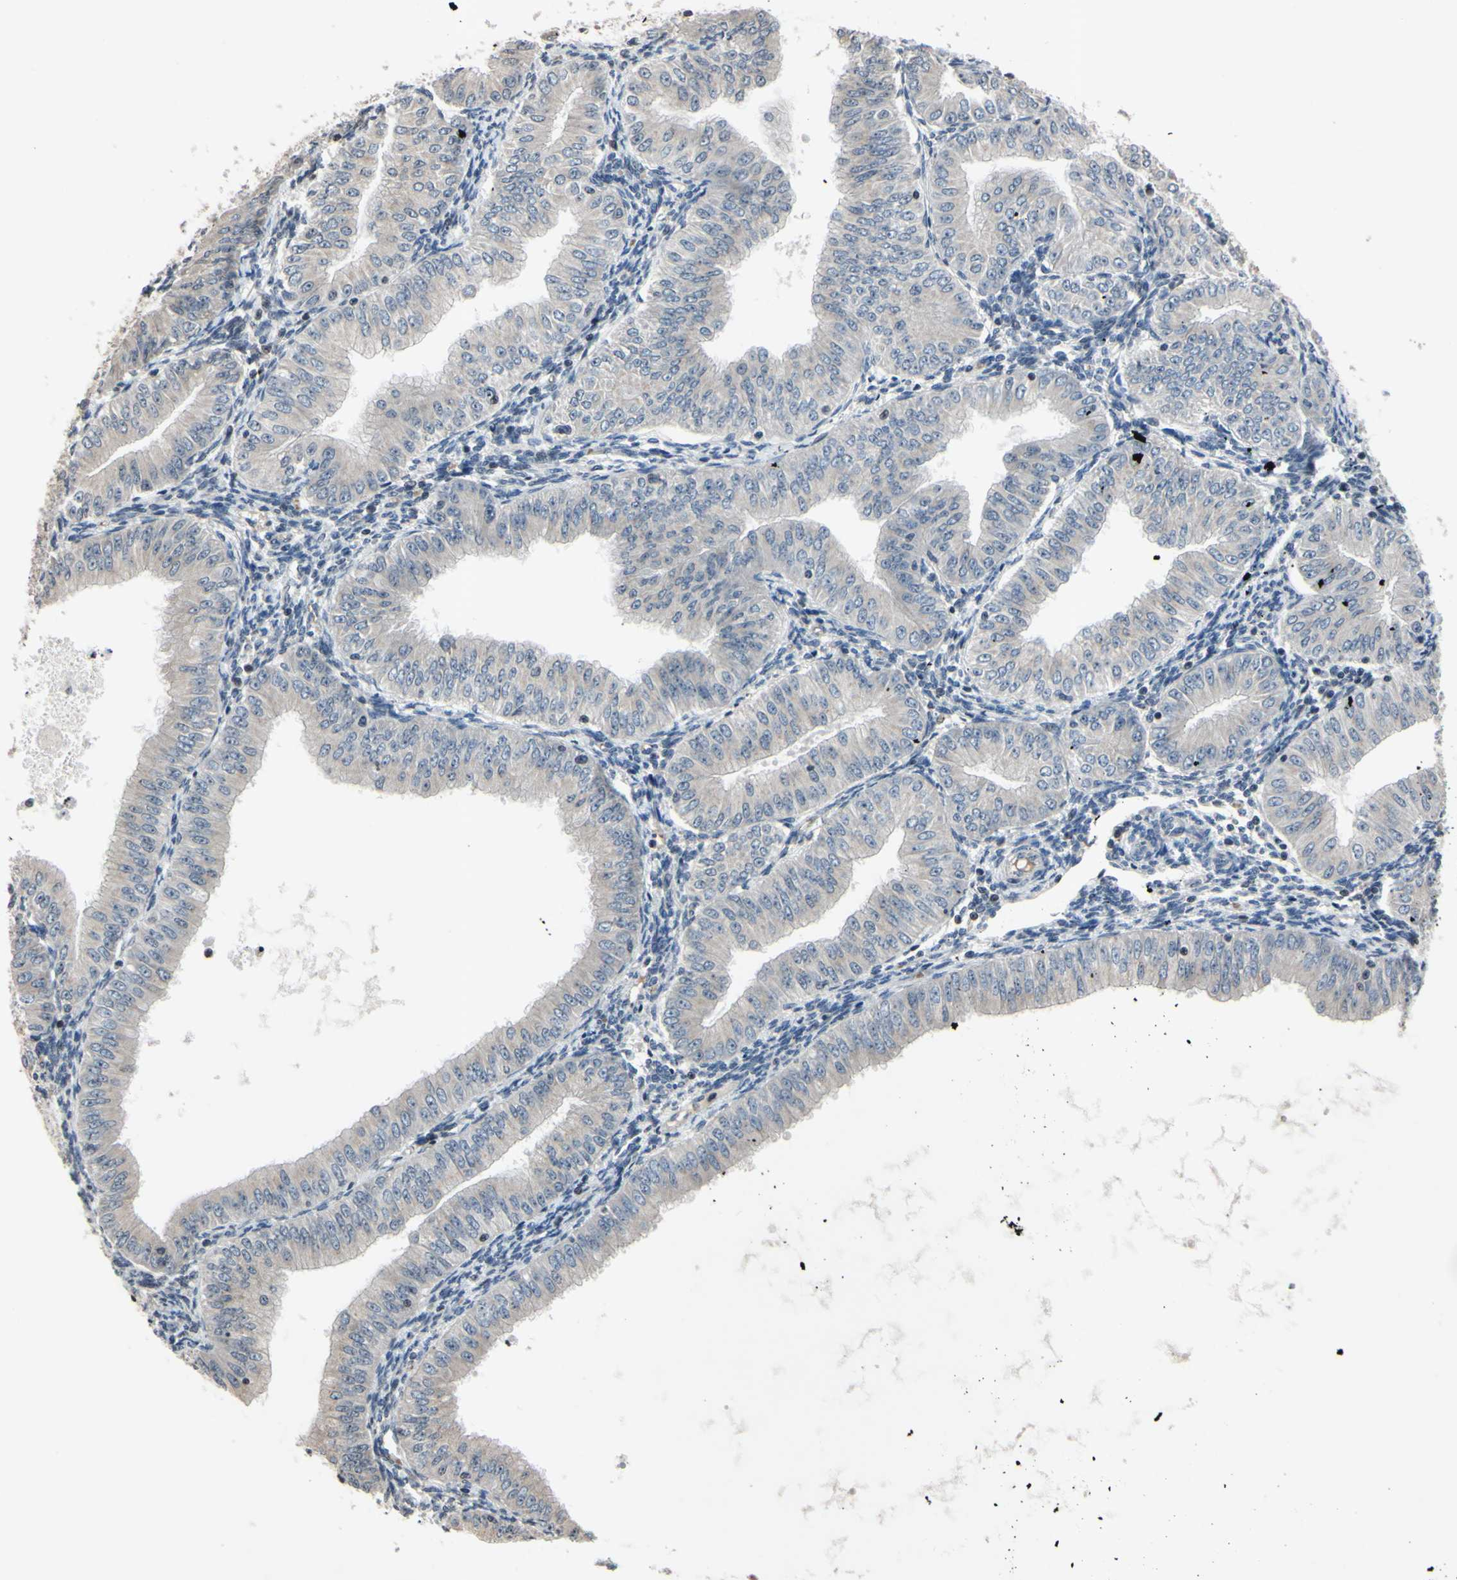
{"staining": {"intensity": "negative", "quantity": "none", "location": "none"}, "tissue": "endometrial cancer", "cell_type": "Tumor cells", "image_type": "cancer", "snomed": [{"axis": "morphology", "description": "Normal tissue, NOS"}, {"axis": "morphology", "description": "Adenocarcinoma, NOS"}, {"axis": "topography", "description": "Endometrium"}], "caption": "High power microscopy image of an immunohistochemistry micrograph of endometrial cancer, revealing no significant staining in tumor cells.", "gene": "ARG1", "patient": {"sex": "female", "age": 53}}